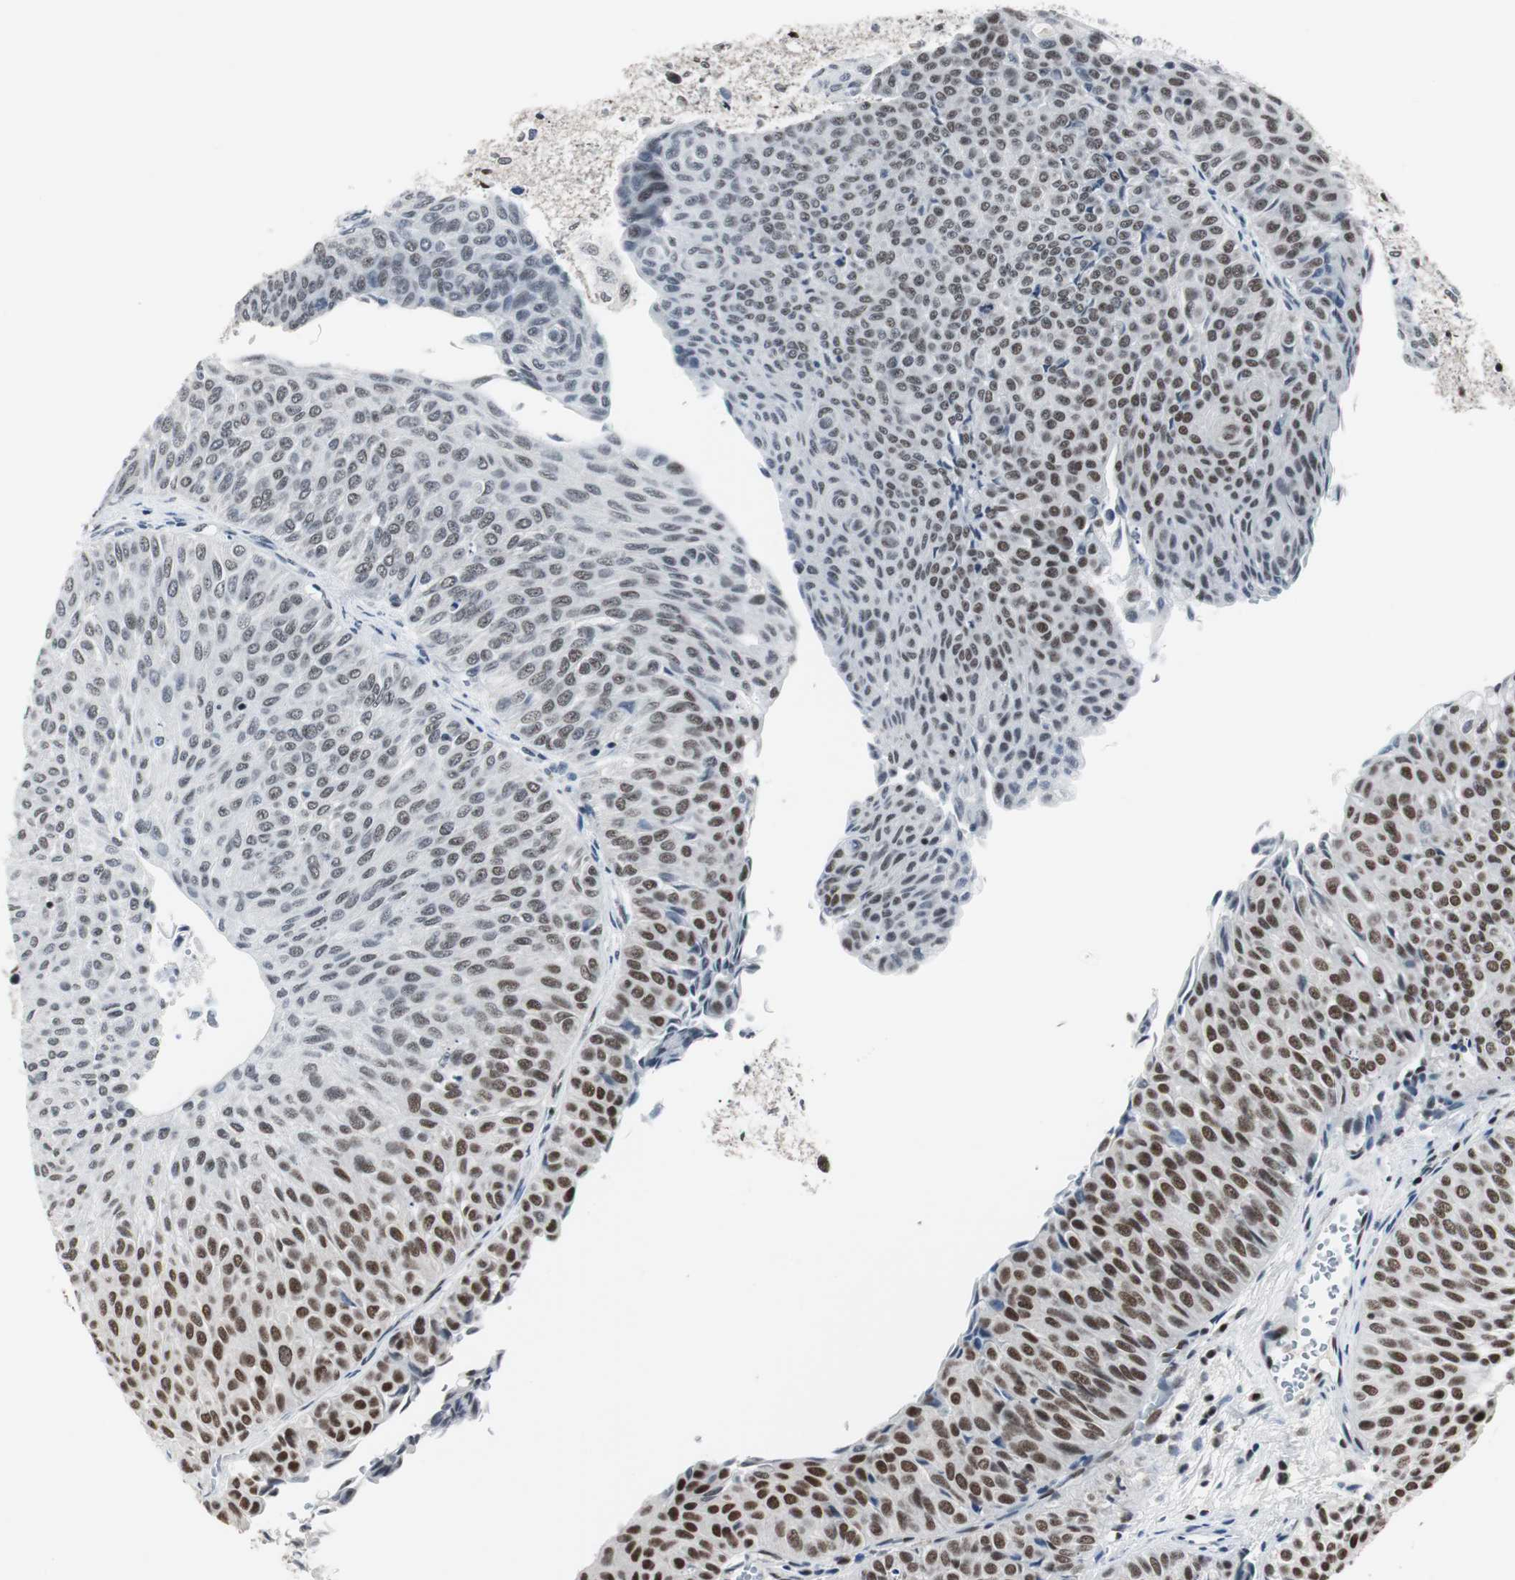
{"staining": {"intensity": "moderate", "quantity": ">75%", "location": "nuclear"}, "tissue": "urothelial cancer", "cell_type": "Tumor cells", "image_type": "cancer", "snomed": [{"axis": "morphology", "description": "Urothelial carcinoma, Low grade"}, {"axis": "topography", "description": "Urinary bladder"}], "caption": "Tumor cells display moderate nuclear positivity in approximately >75% of cells in urothelial carcinoma (low-grade).", "gene": "RAD9A", "patient": {"sex": "male", "age": 78}}